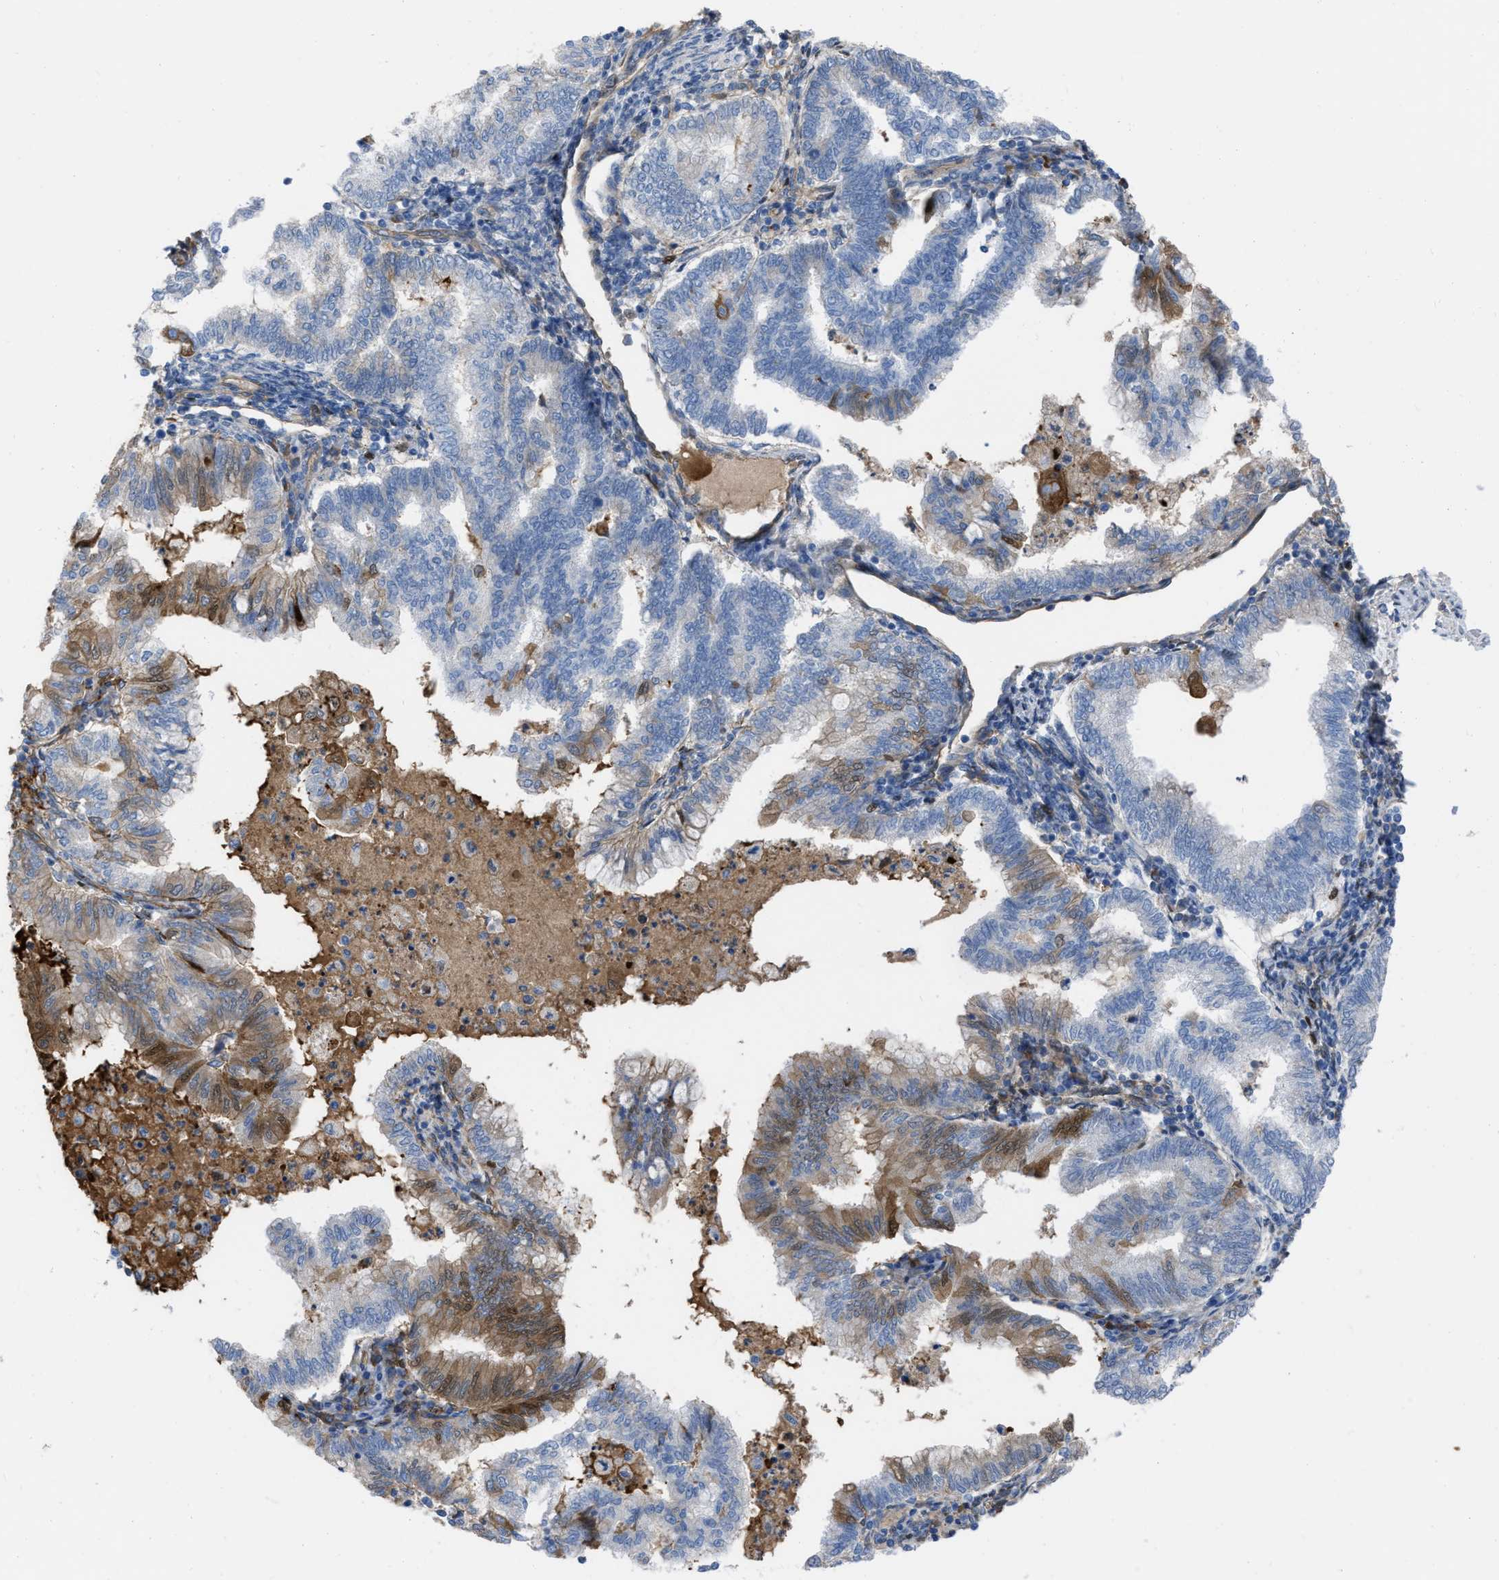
{"staining": {"intensity": "weak", "quantity": "<25%", "location": "cytoplasmic/membranous"}, "tissue": "endometrial cancer", "cell_type": "Tumor cells", "image_type": "cancer", "snomed": [{"axis": "morphology", "description": "Polyp, NOS"}, {"axis": "morphology", "description": "Adenocarcinoma, NOS"}, {"axis": "morphology", "description": "Adenoma, NOS"}, {"axis": "topography", "description": "Endometrium"}], "caption": "This is an IHC micrograph of human adenocarcinoma (endometrial). There is no staining in tumor cells.", "gene": "TRIOBP", "patient": {"sex": "female", "age": 79}}